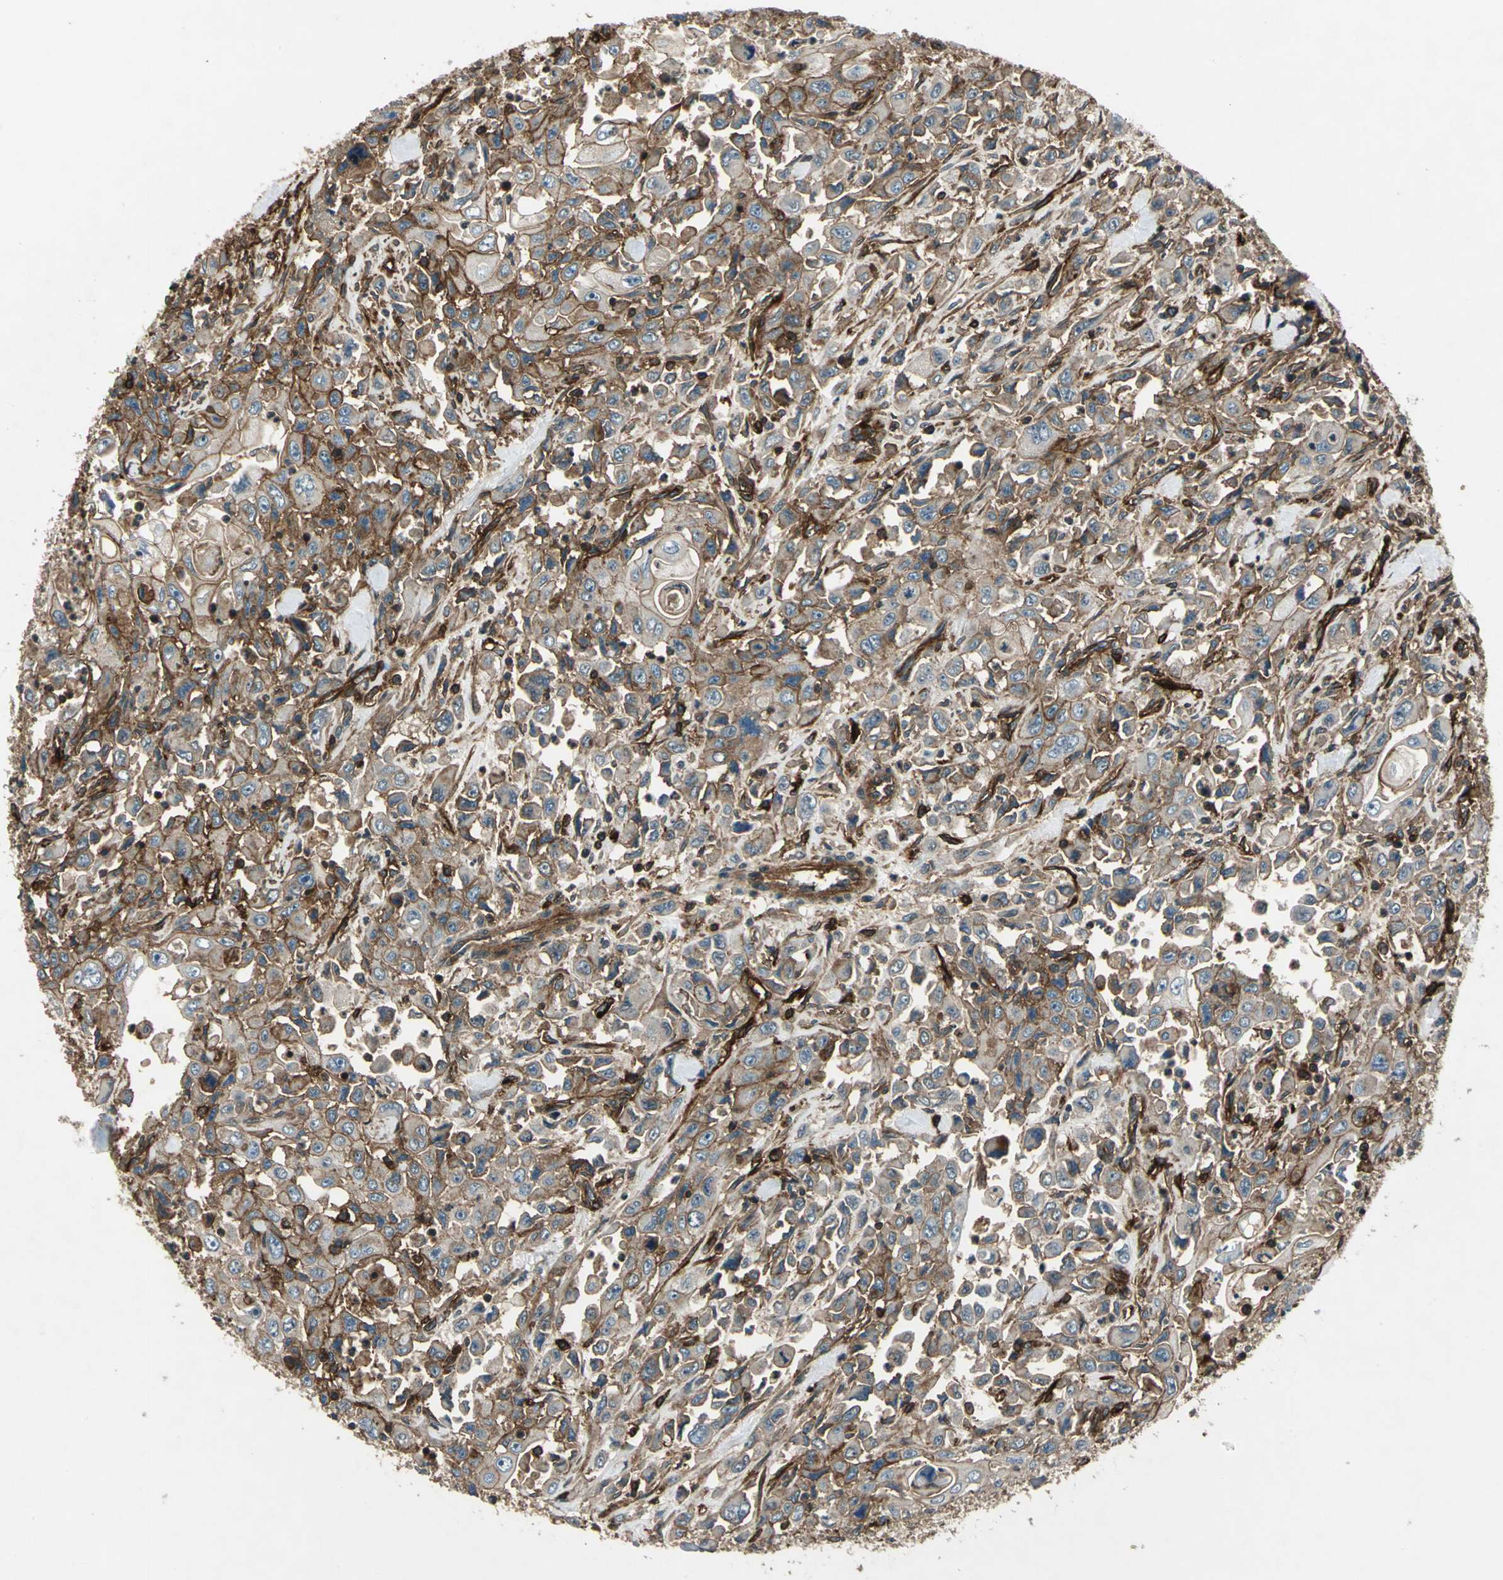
{"staining": {"intensity": "strong", "quantity": ">75%", "location": "cytoplasmic/membranous"}, "tissue": "pancreatic cancer", "cell_type": "Tumor cells", "image_type": "cancer", "snomed": [{"axis": "morphology", "description": "Adenocarcinoma, NOS"}, {"axis": "topography", "description": "Pancreas"}], "caption": "This histopathology image exhibits immunohistochemistry (IHC) staining of human adenocarcinoma (pancreatic), with high strong cytoplasmic/membranous positivity in about >75% of tumor cells.", "gene": "NR2C2", "patient": {"sex": "male", "age": 70}}